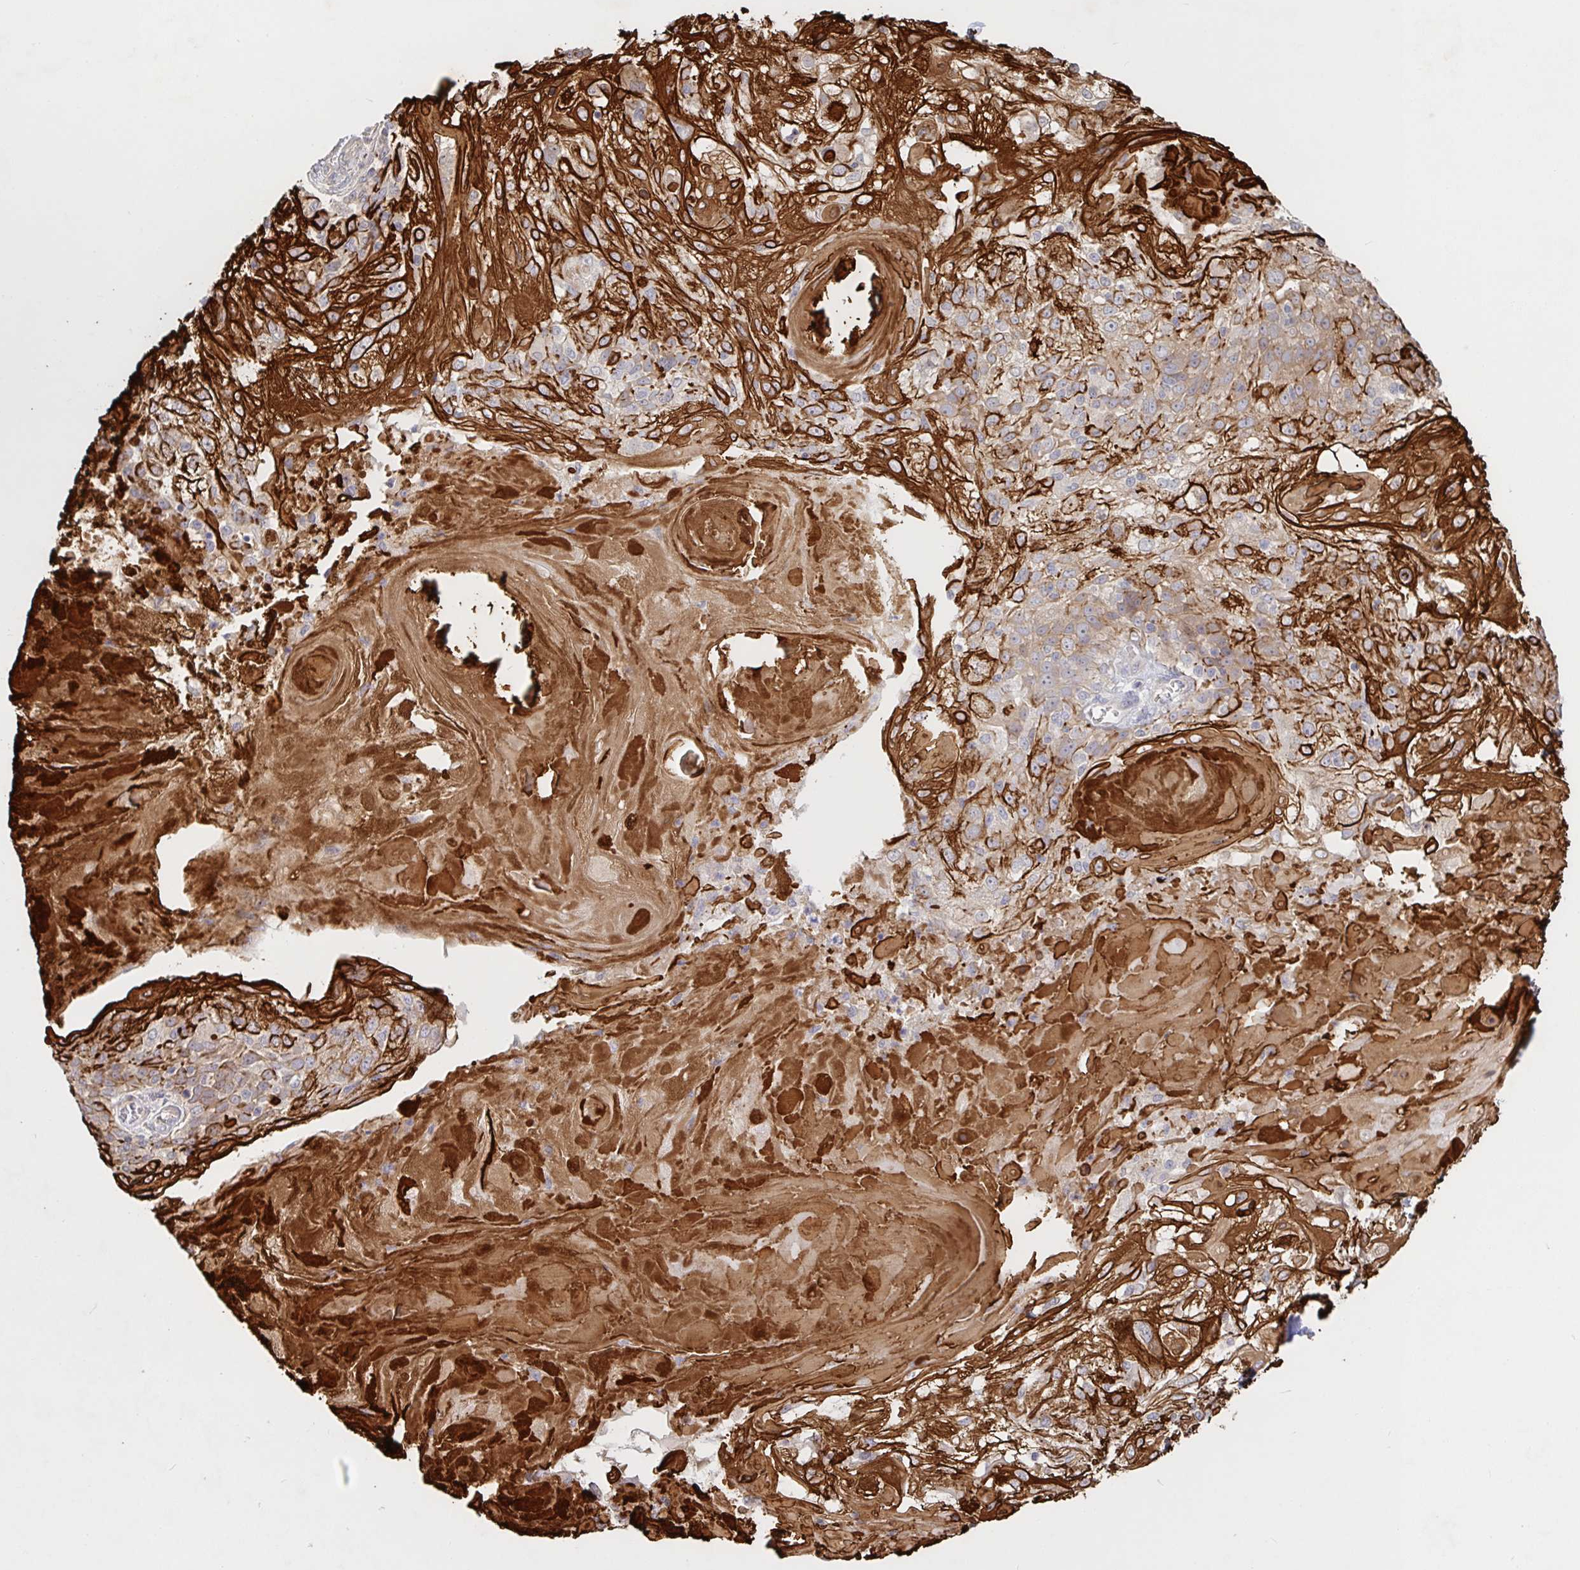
{"staining": {"intensity": "strong", "quantity": ">75%", "location": "cytoplasmic/membranous"}, "tissue": "skin cancer", "cell_type": "Tumor cells", "image_type": "cancer", "snomed": [{"axis": "morphology", "description": "Normal tissue, NOS"}, {"axis": "morphology", "description": "Squamous cell carcinoma, NOS"}, {"axis": "topography", "description": "Skin"}], "caption": "Skin squamous cell carcinoma stained for a protein (brown) shows strong cytoplasmic/membranous positive staining in approximately >75% of tumor cells.", "gene": "AACS", "patient": {"sex": "female", "age": 83}}